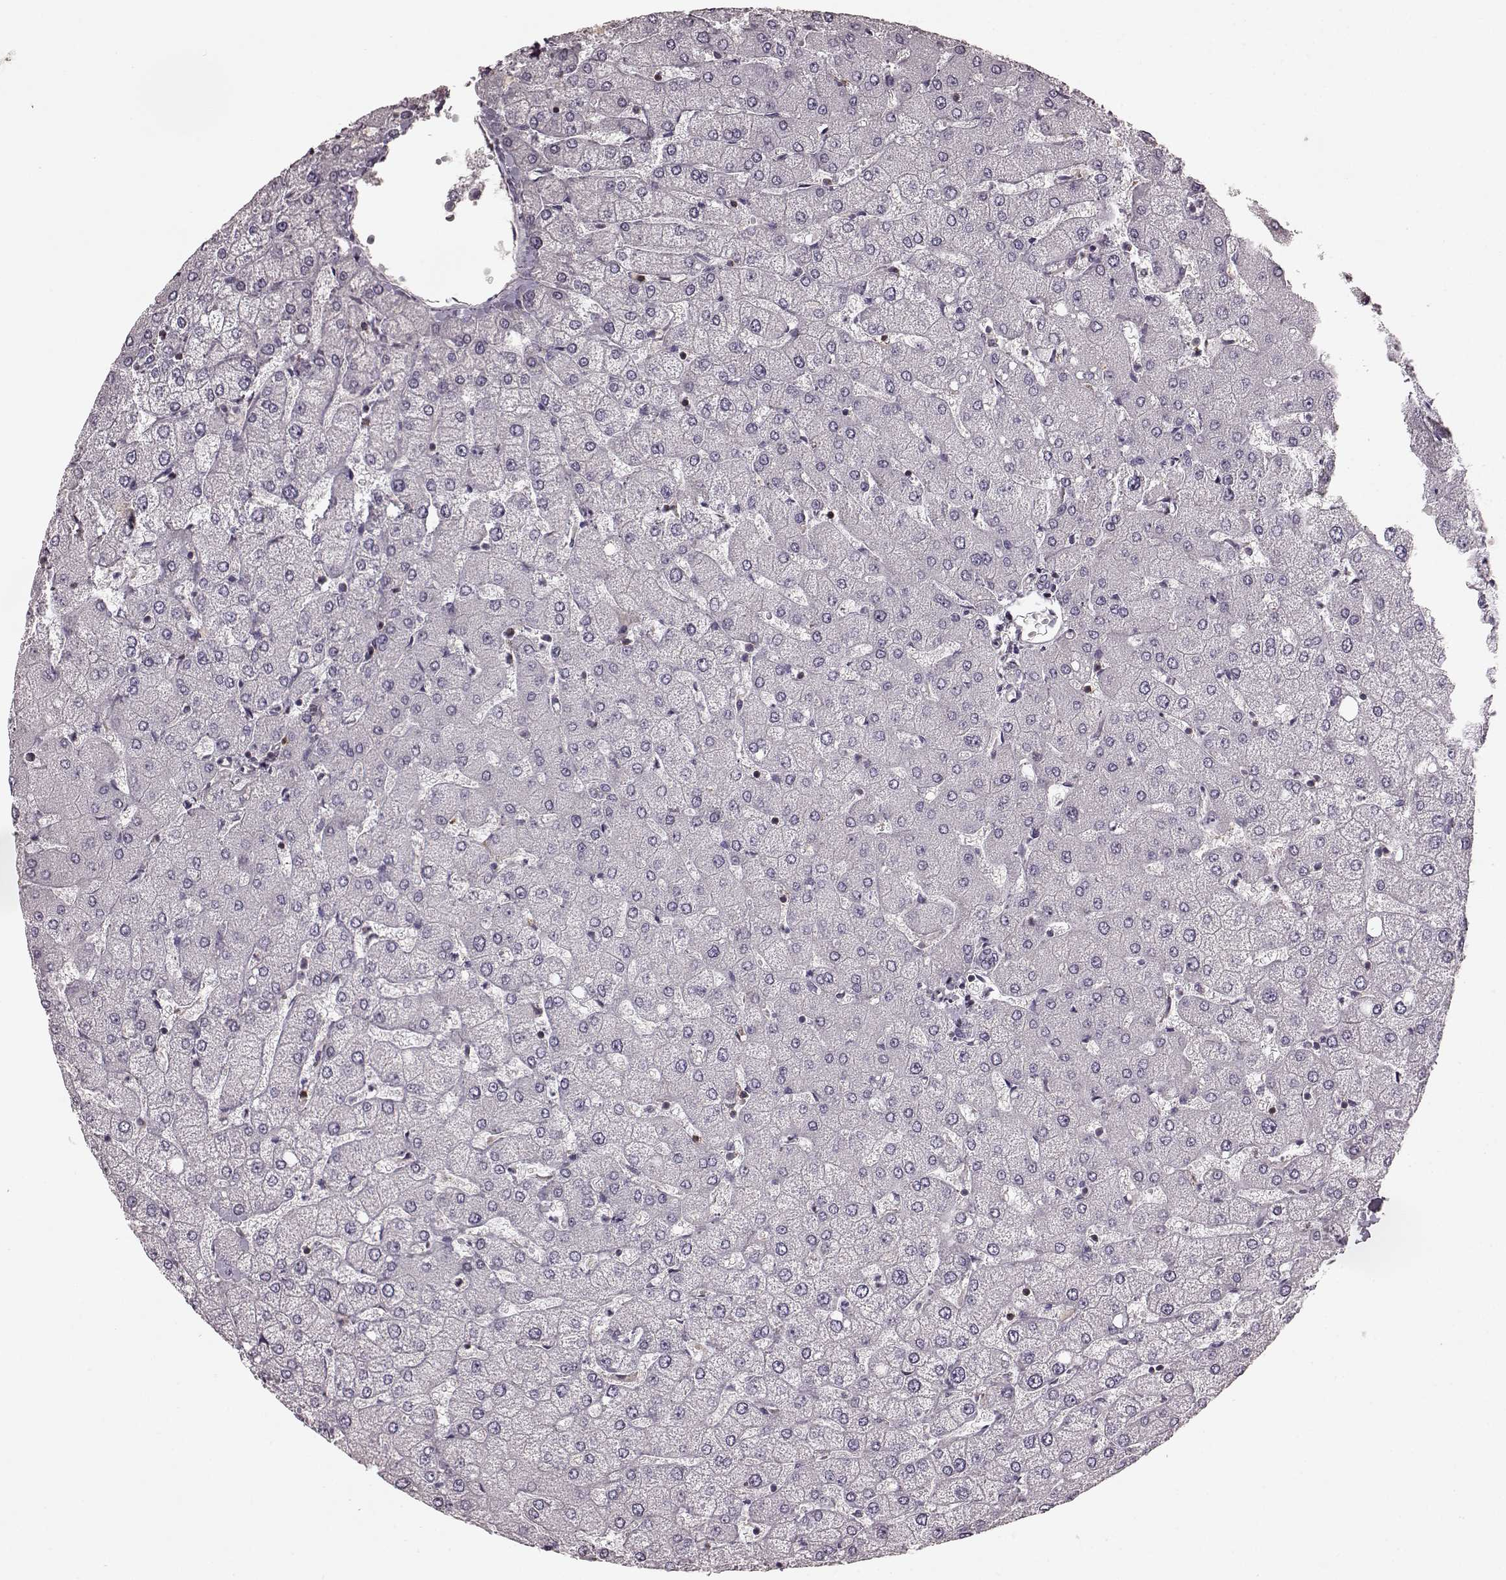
{"staining": {"intensity": "negative", "quantity": "none", "location": "none"}, "tissue": "liver", "cell_type": "Cholangiocytes", "image_type": "normal", "snomed": [{"axis": "morphology", "description": "Normal tissue, NOS"}, {"axis": "topography", "description": "Liver"}], "caption": "This is an immunohistochemistry histopathology image of benign liver. There is no staining in cholangiocytes.", "gene": "PDCD1", "patient": {"sex": "female", "age": 54}}